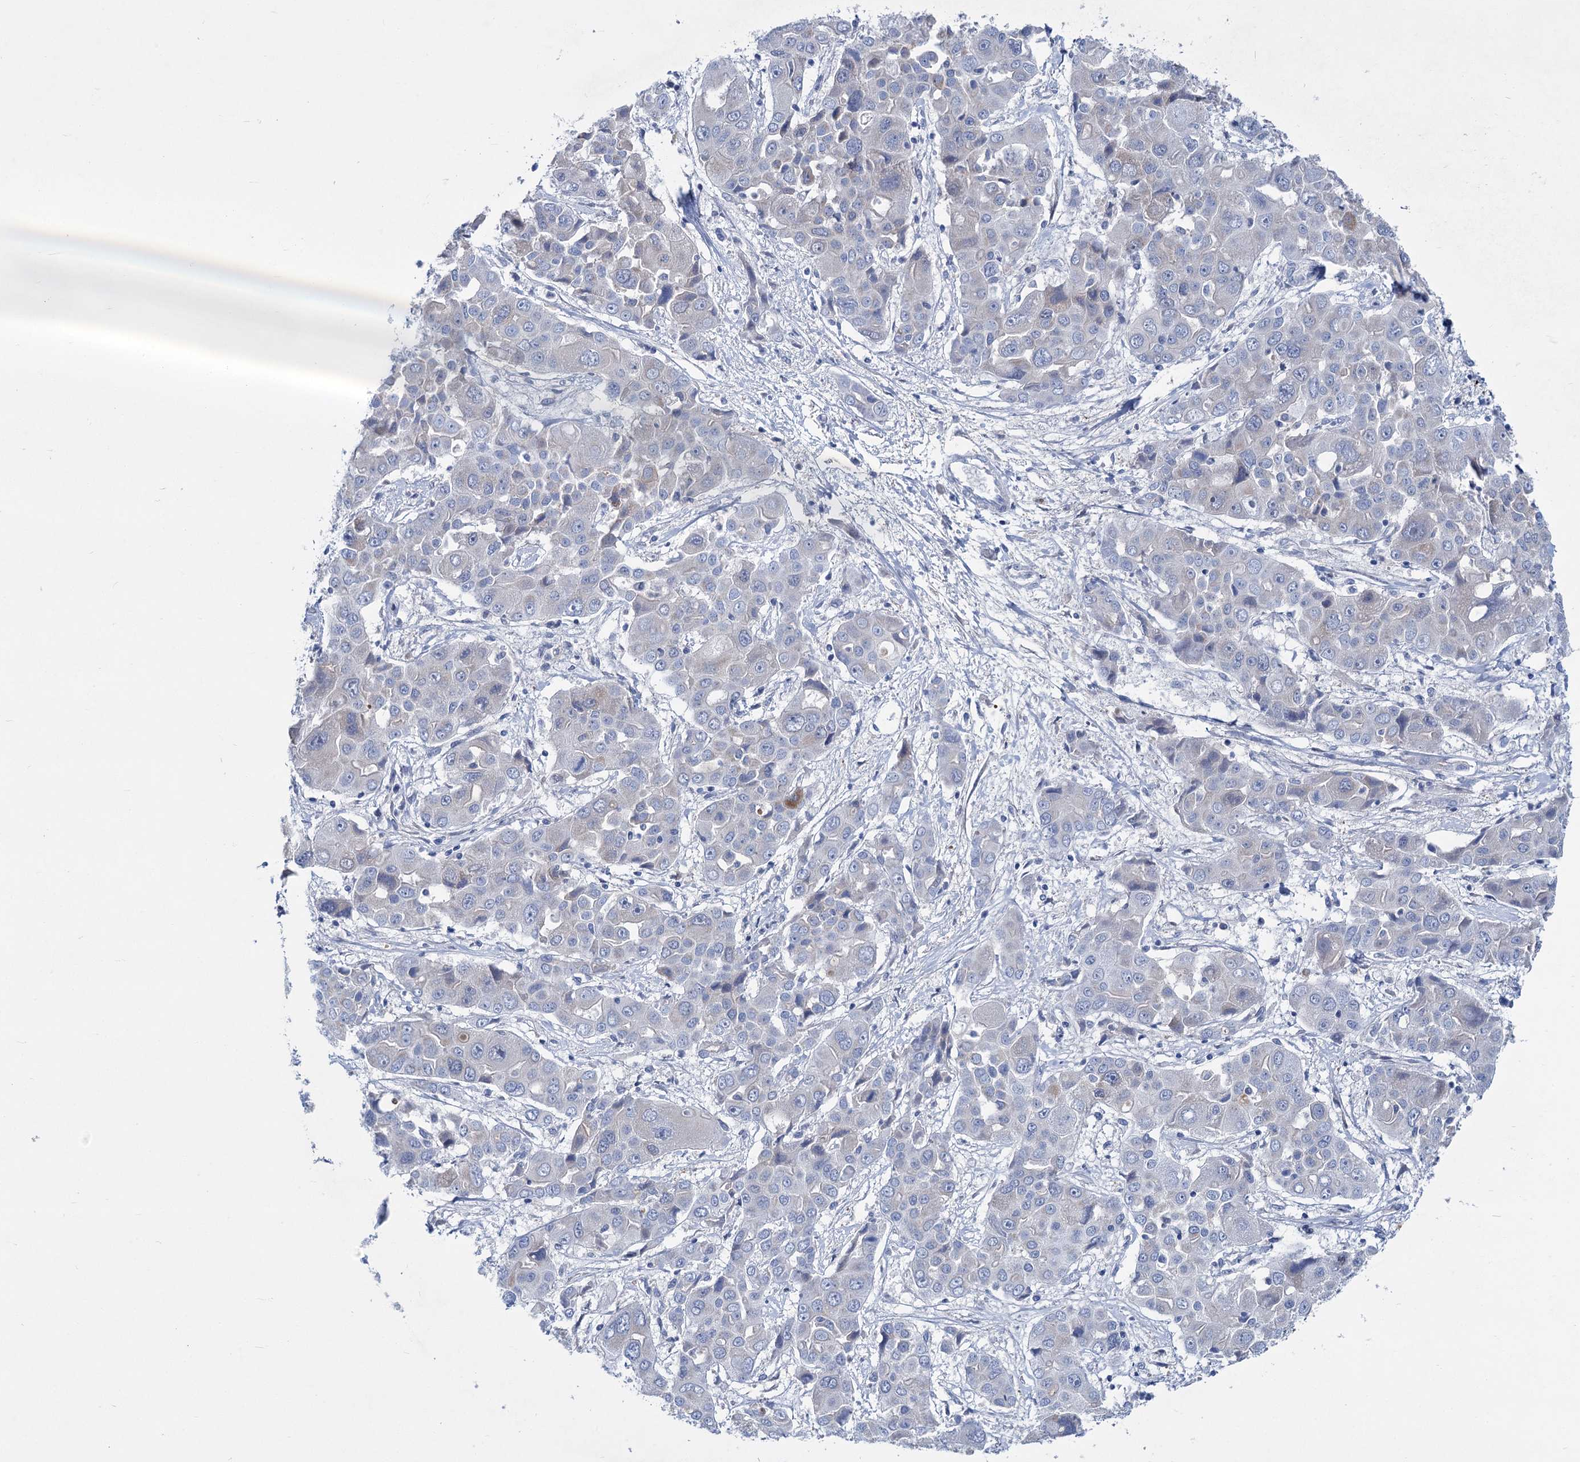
{"staining": {"intensity": "negative", "quantity": "none", "location": "none"}, "tissue": "liver cancer", "cell_type": "Tumor cells", "image_type": "cancer", "snomed": [{"axis": "morphology", "description": "Cholangiocarcinoma"}, {"axis": "topography", "description": "Liver"}], "caption": "The micrograph demonstrates no significant expression in tumor cells of cholangiocarcinoma (liver).", "gene": "CHDH", "patient": {"sex": "male", "age": 67}}